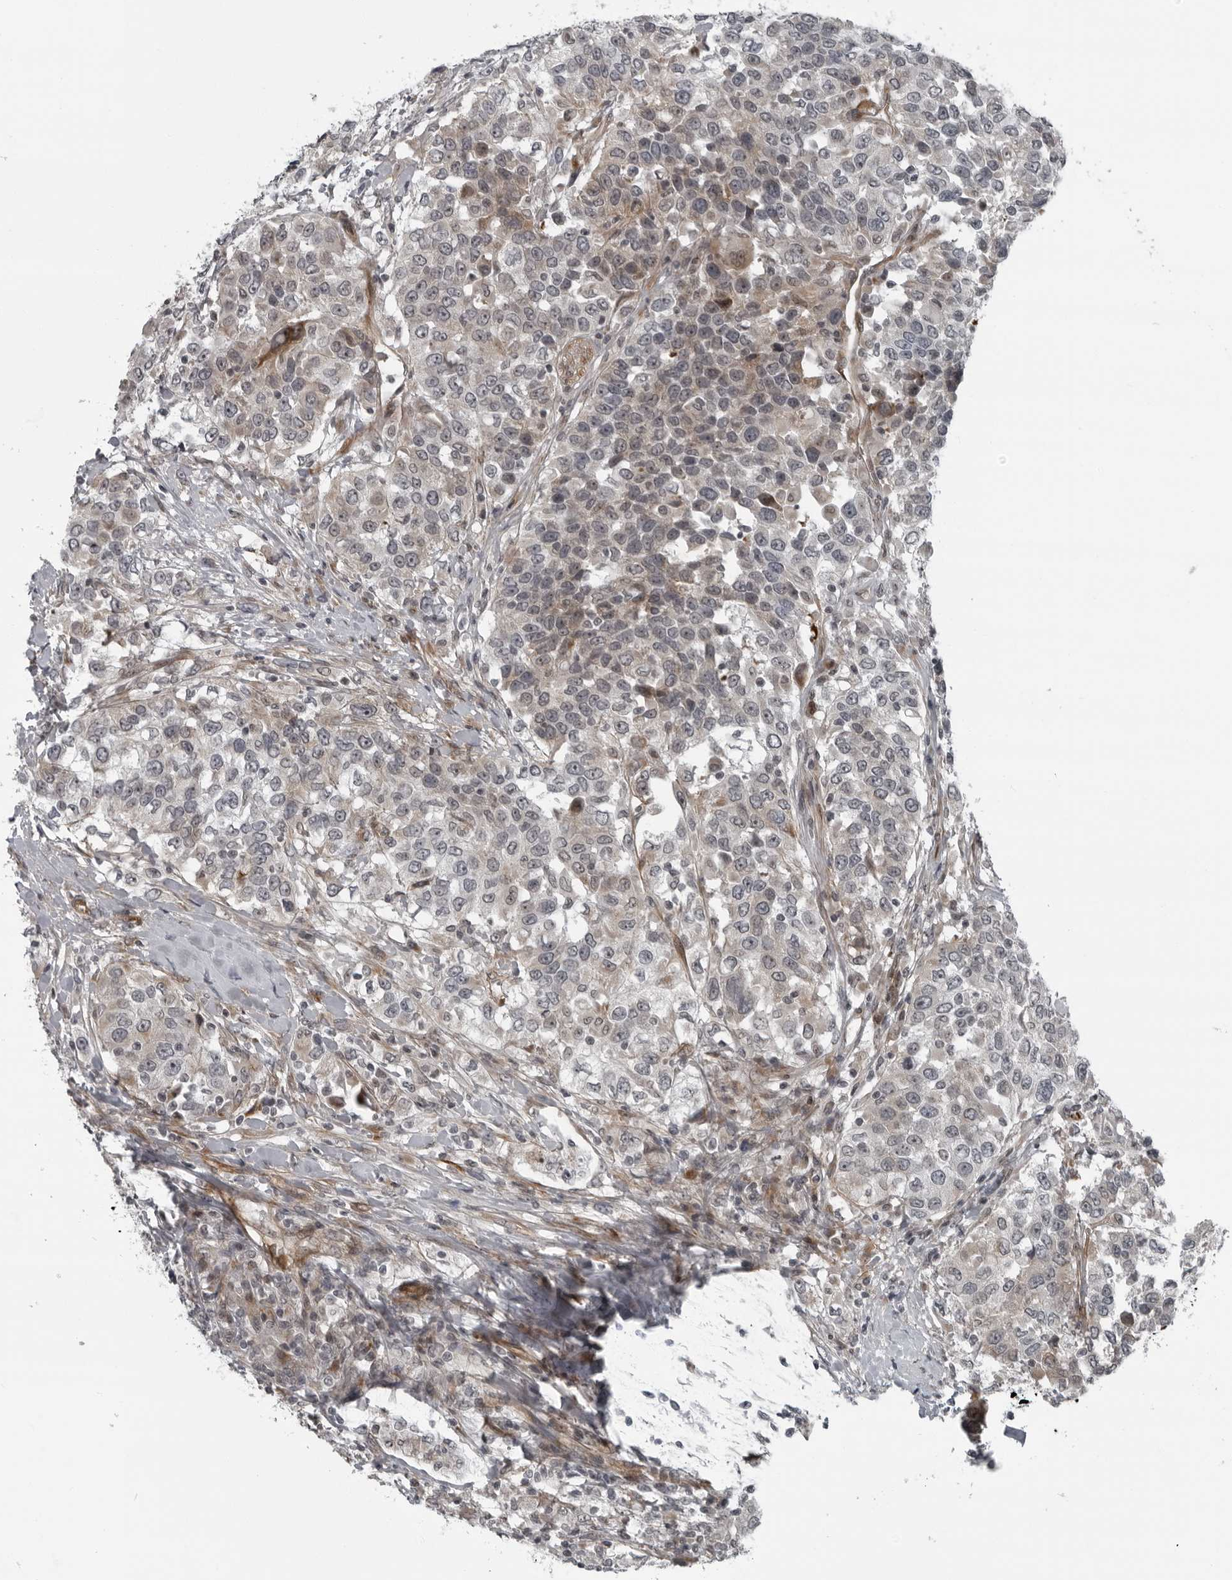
{"staining": {"intensity": "weak", "quantity": "<25%", "location": "cytoplasmic/membranous,nuclear"}, "tissue": "urothelial cancer", "cell_type": "Tumor cells", "image_type": "cancer", "snomed": [{"axis": "morphology", "description": "Urothelial carcinoma, High grade"}, {"axis": "topography", "description": "Urinary bladder"}], "caption": "Tumor cells are negative for brown protein staining in urothelial cancer. Brightfield microscopy of immunohistochemistry (IHC) stained with DAB (3,3'-diaminobenzidine) (brown) and hematoxylin (blue), captured at high magnification.", "gene": "FAM102B", "patient": {"sex": "female", "age": 80}}